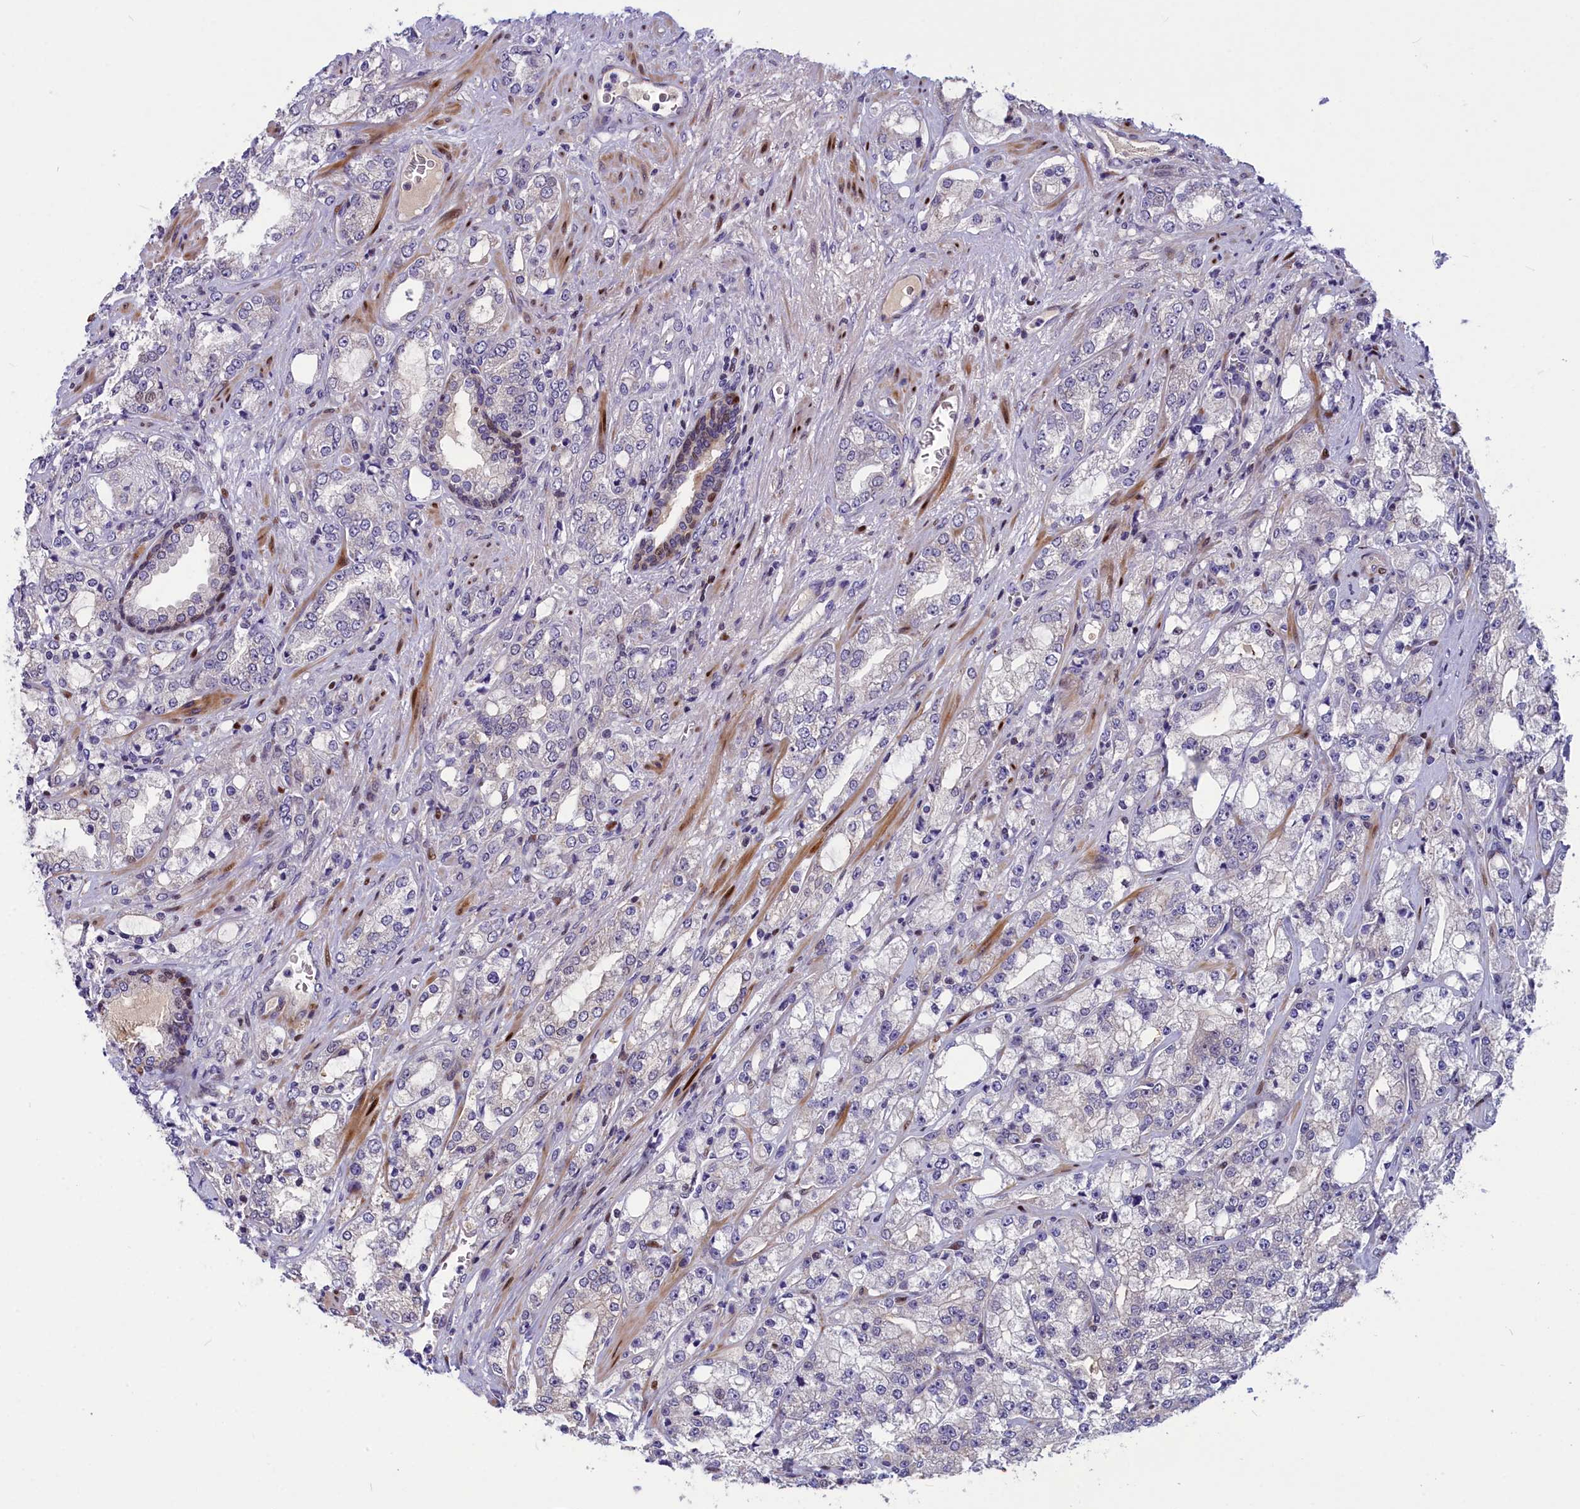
{"staining": {"intensity": "negative", "quantity": "none", "location": "none"}, "tissue": "prostate cancer", "cell_type": "Tumor cells", "image_type": "cancer", "snomed": [{"axis": "morphology", "description": "Adenocarcinoma, High grade"}, {"axis": "topography", "description": "Prostate"}], "caption": "Protein analysis of prostate cancer exhibits no significant expression in tumor cells.", "gene": "NKPD1", "patient": {"sex": "male", "age": 64}}